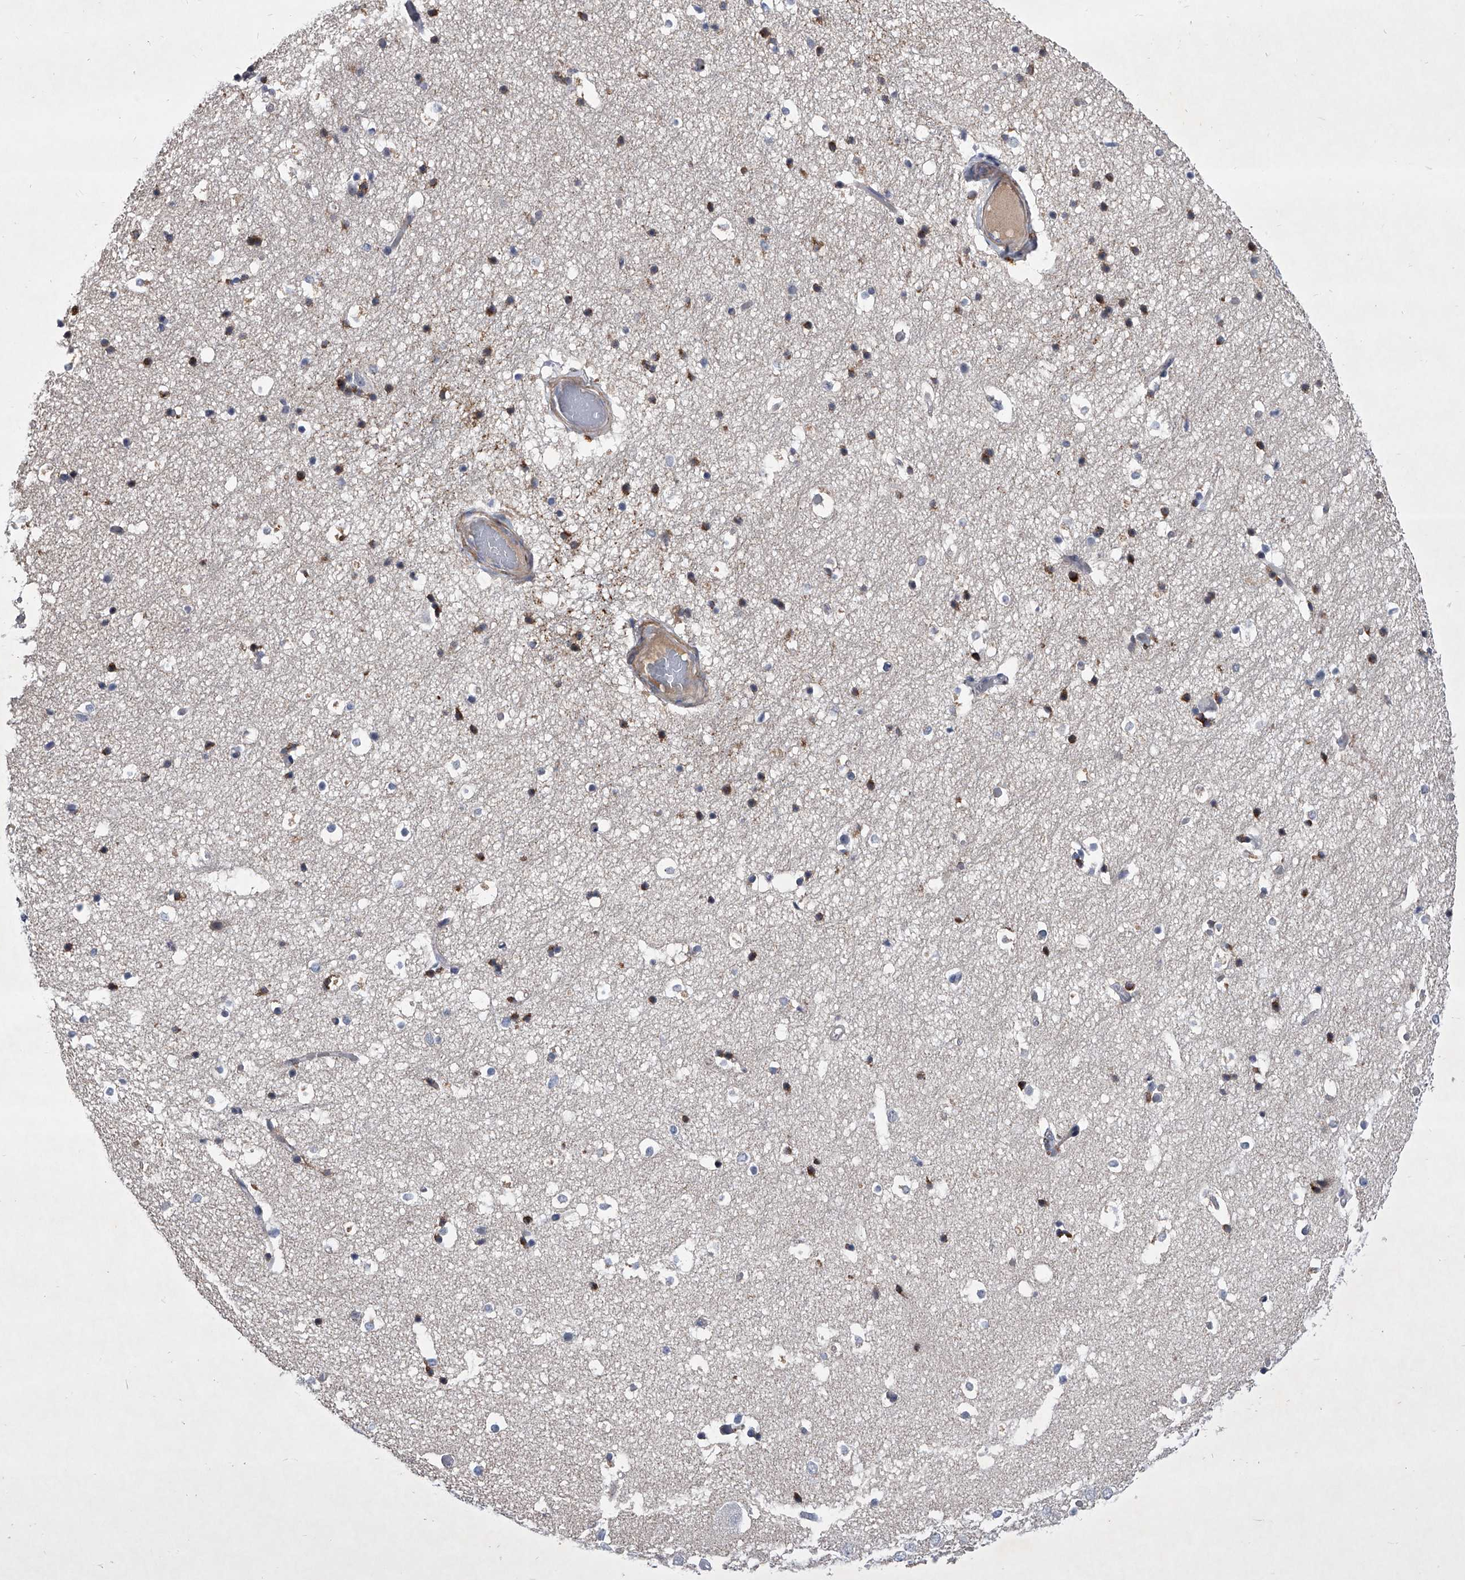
{"staining": {"intensity": "moderate", "quantity": "25%-75%", "location": "cytoplasmic/membranous"}, "tissue": "hippocampus", "cell_type": "Glial cells", "image_type": "normal", "snomed": [{"axis": "morphology", "description": "Normal tissue, NOS"}, {"axis": "topography", "description": "Hippocampus"}], "caption": "A medium amount of moderate cytoplasmic/membranous staining is present in approximately 25%-75% of glial cells in benign hippocampus. (Brightfield microscopy of DAB IHC at high magnification).", "gene": "ZNF76", "patient": {"sex": "female", "age": 52}}